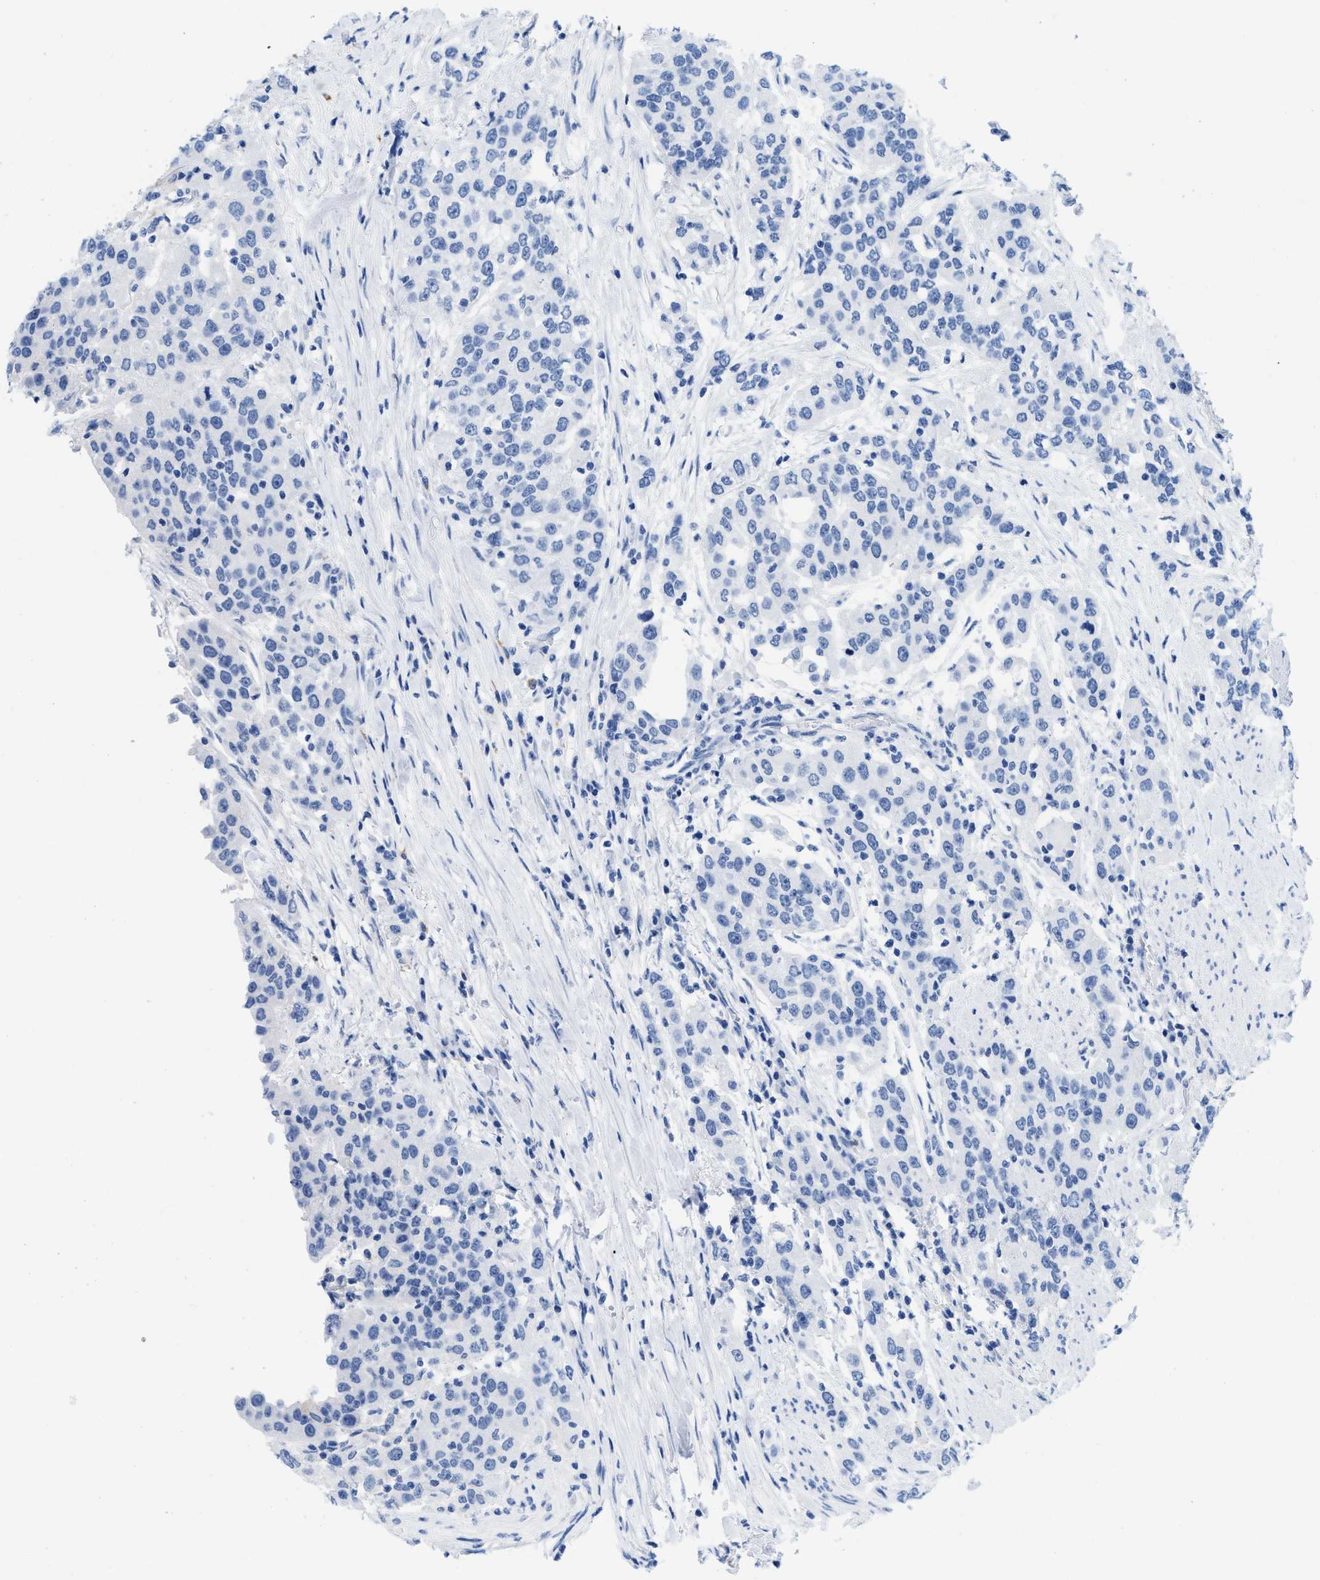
{"staining": {"intensity": "negative", "quantity": "none", "location": "none"}, "tissue": "urothelial cancer", "cell_type": "Tumor cells", "image_type": "cancer", "snomed": [{"axis": "morphology", "description": "Urothelial carcinoma, High grade"}, {"axis": "topography", "description": "Urinary bladder"}], "caption": "The immunohistochemistry micrograph has no significant positivity in tumor cells of urothelial carcinoma (high-grade) tissue. Brightfield microscopy of immunohistochemistry stained with DAB (3,3'-diaminobenzidine) (brown) and hematoxylin (blue), captured at high magnification.", "gene": "CR1", "patient": {"sex": "female", "age": 80}}